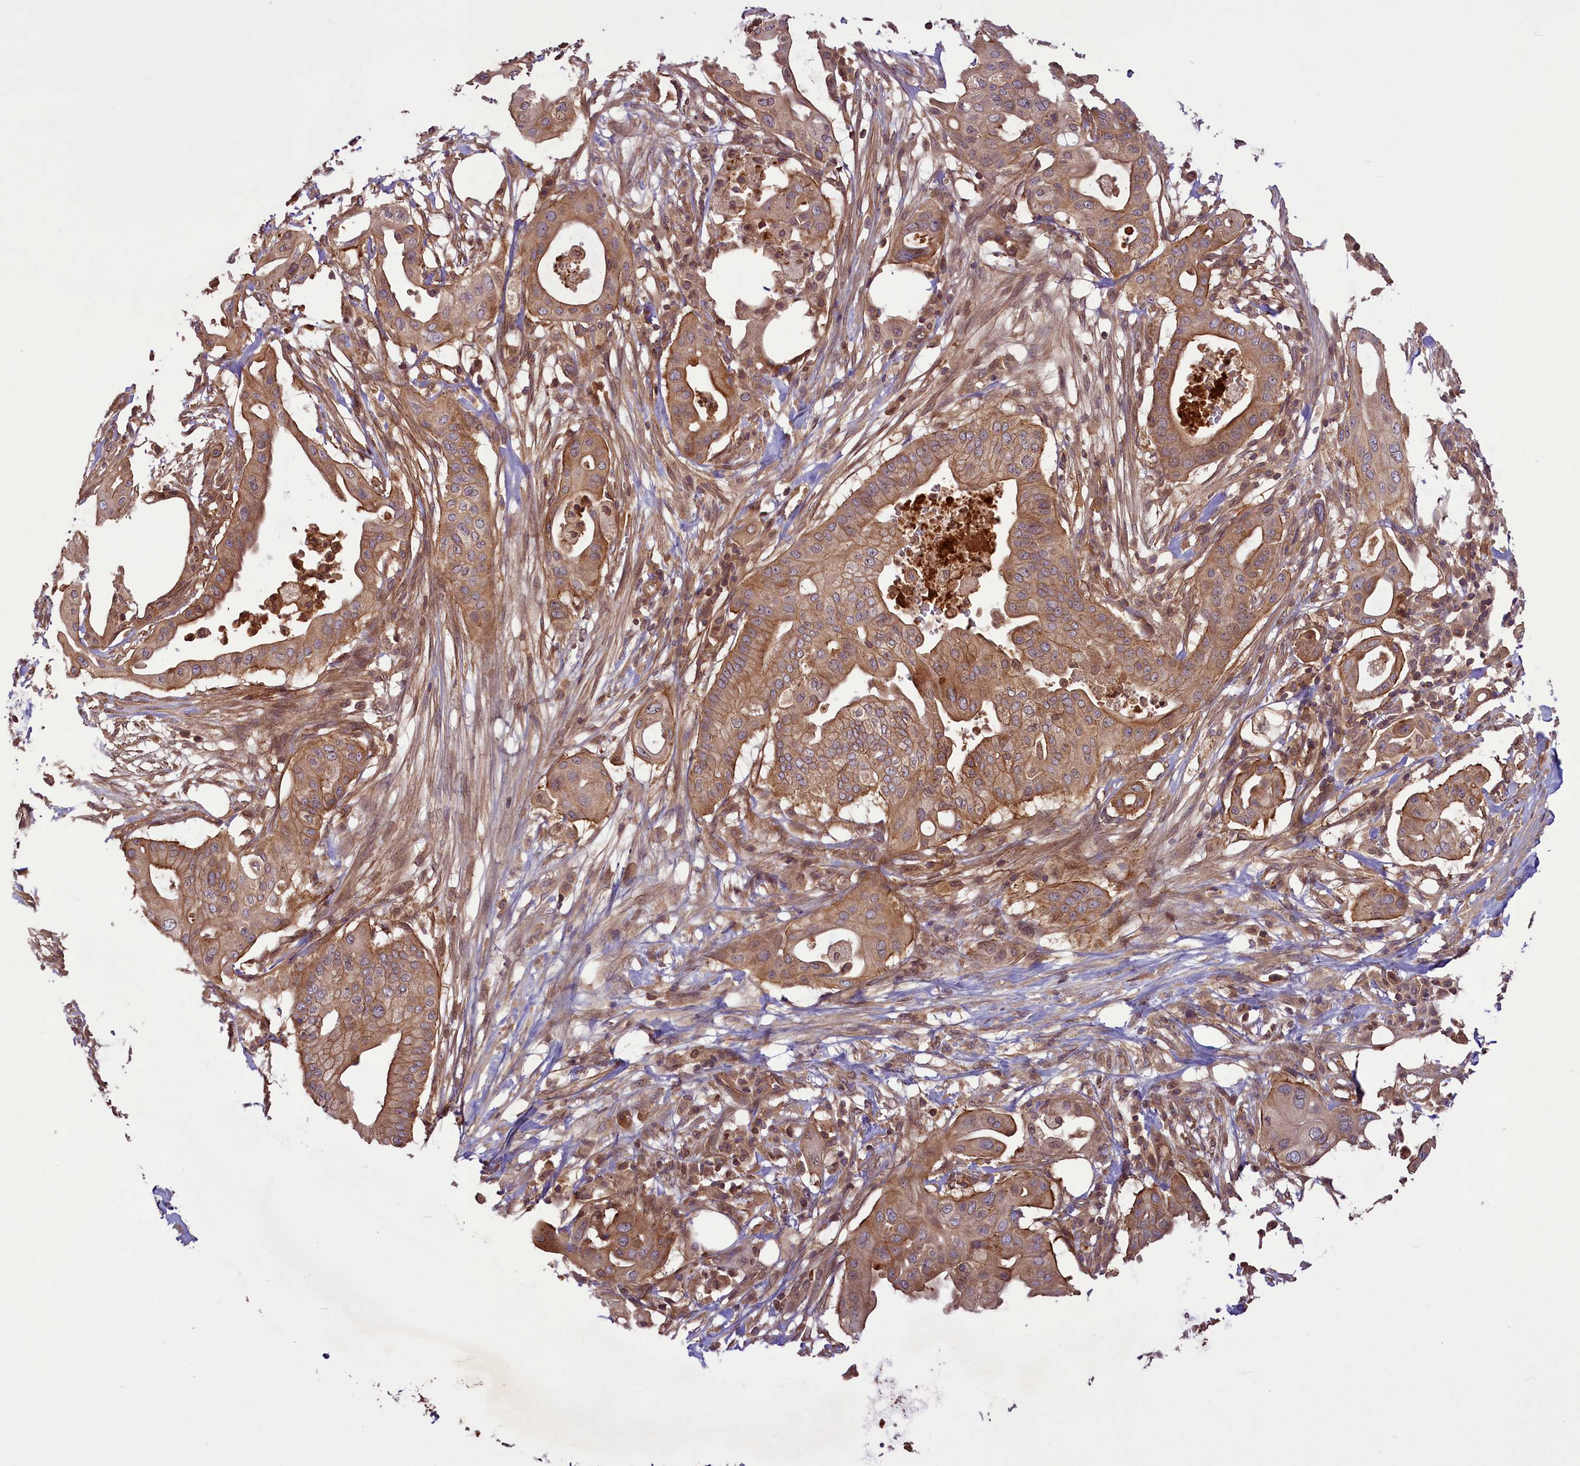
{"staining": {"intensity": "moderate", "quantity": ">75%", "location": "cytoplasmic/membranous"}, "tissue": "pancreatic cancer", "cell_type": "Tumor cells", "image_type": "cancer", "snomed": [{"axis": "morphology", "description": "Adenocarcinoma, NOS"}, {"axis": "topography", "description": "Pancreas"}], "caption": "Immunohistochemistry (IHC) of human adenocarcinoma (pancreatic) reveals medium levels of moderate cytoplasmic/membranous positivity in approximately >75% of tumor cells. (IHC, brightfield microscopy, high magnification).", "gene": "CCDC125", "patient": {"sex": "male", "age": 68}}